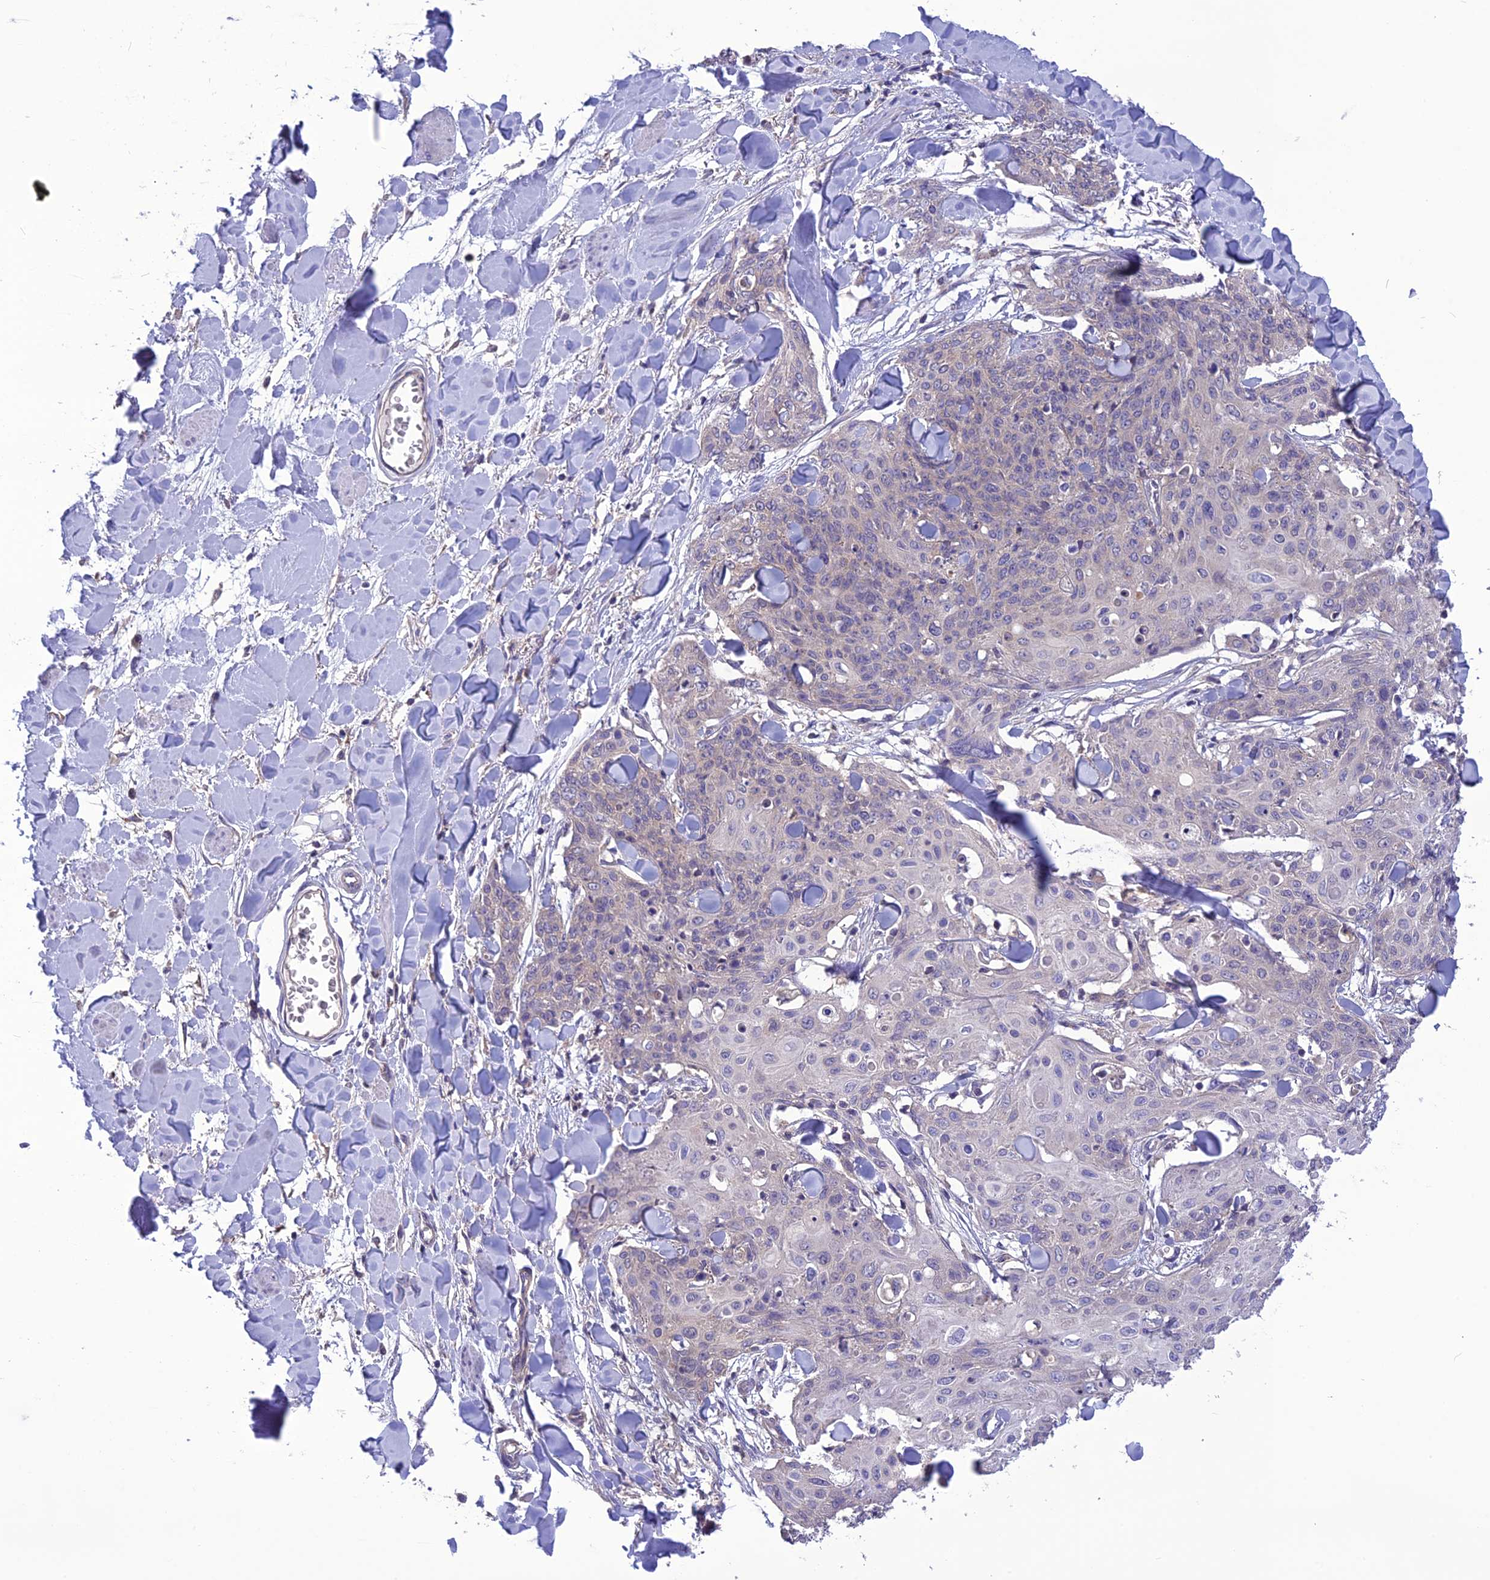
{"staining": {"intensity": "negative", "quantity": "none", "location": "none"}, "tissue": "skin cancer", "cell_type": "Tumor cells", "image_type": "cancer", "snomed": [{"axis": "morphology", "description": "Squamous cell carcinoma, NOS"}, {"axis": "topography", "description": "Skin"}, {"axis": "topography", "description": "Vulva"}], "caption": "This is an immunohistochemistry image of squamous cell carcinoma (skin). There is no staining in tumor cells.", "gene": "PSMF1", "patient": {"sex": "female", "age": 85}}